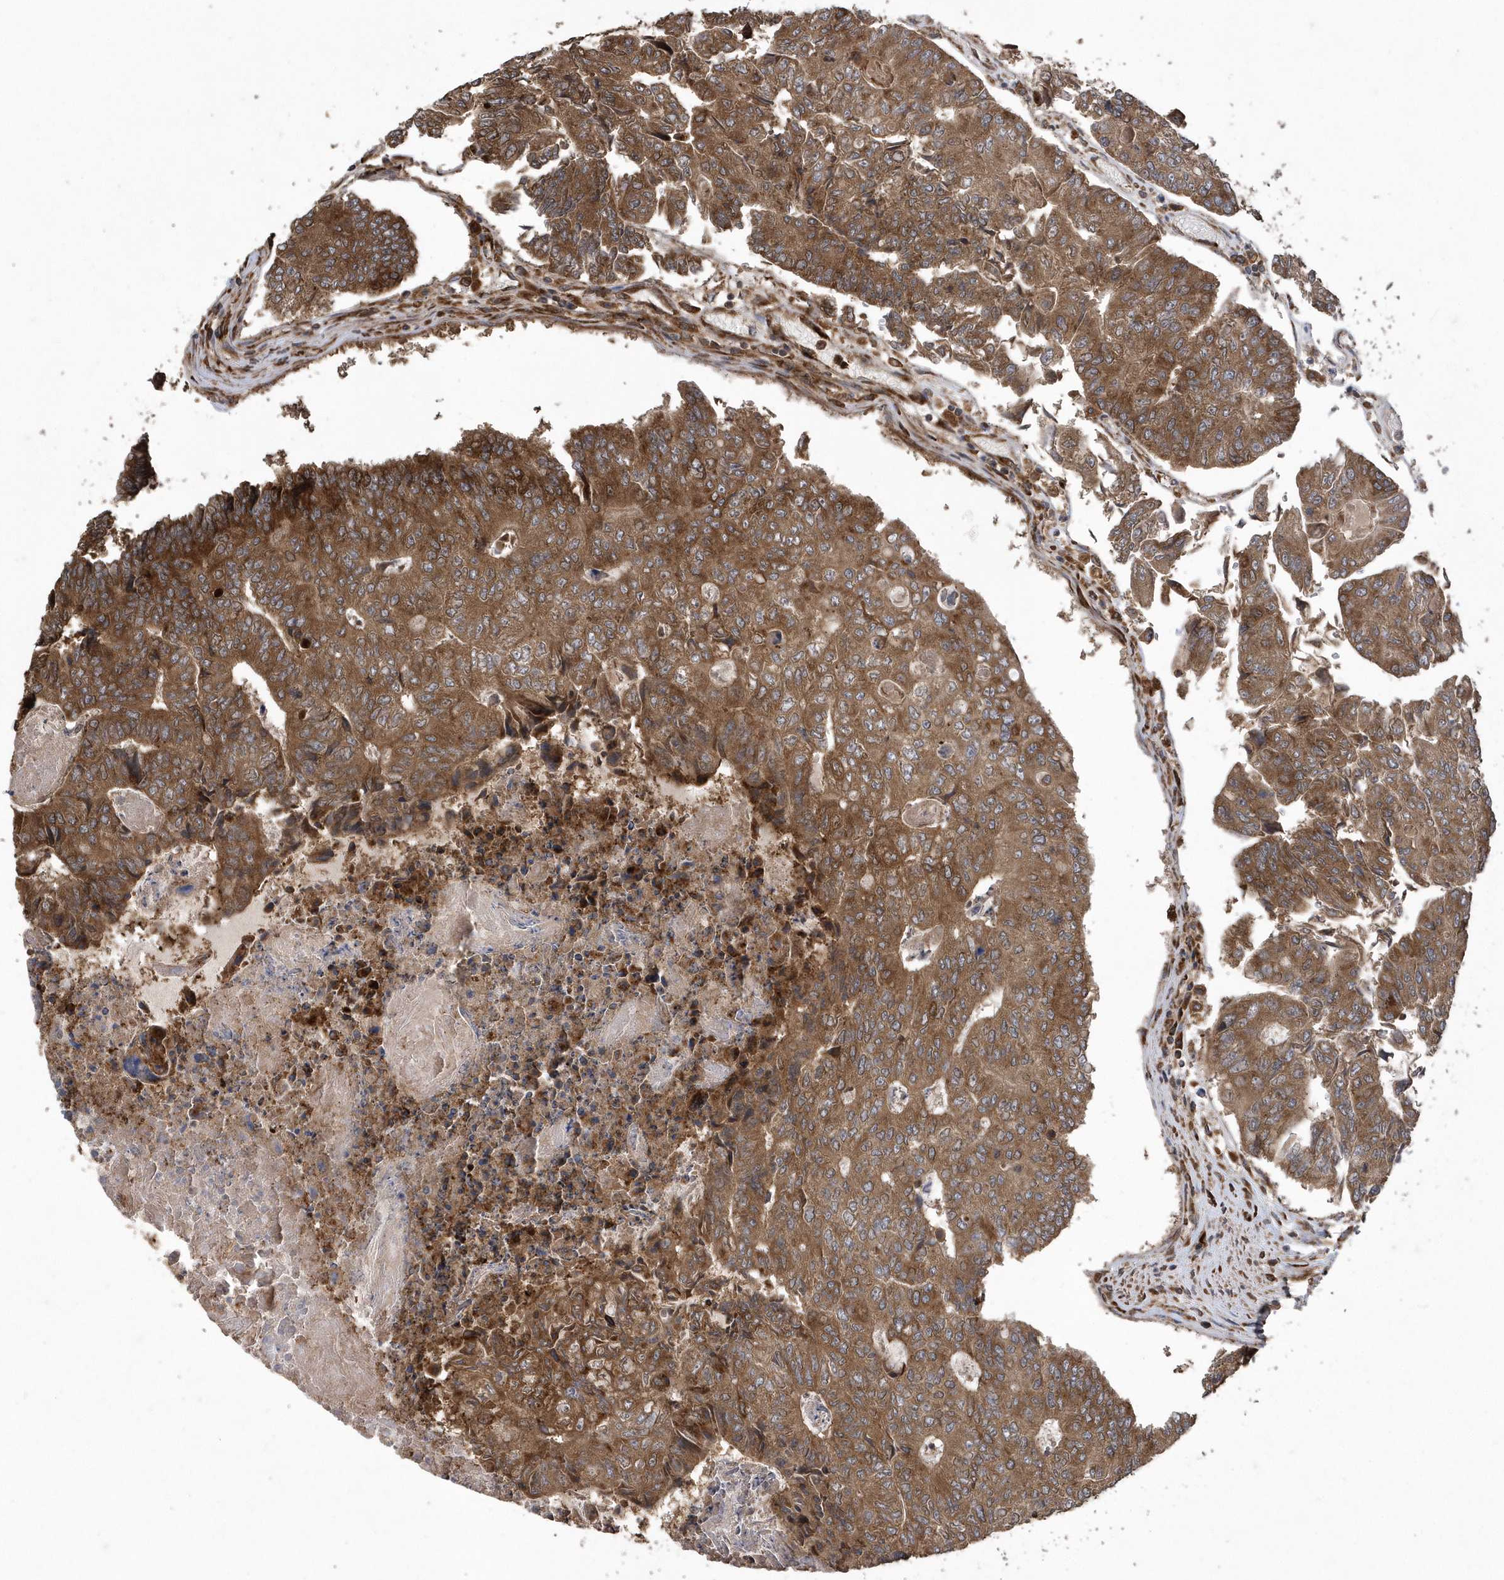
{"staining": {"intensity": "moderate", "quantity": ">75%", "location": "cytoplasmic/membranous"}, "tissue": "colorectal cancer", "cell_type": "Tumor cells", "image_type": "cancer", "snomed": [{"axis": "morphology", "description": "Adenocarcinoma, NOS"}, {"axis": "topography", "description": "Colon"}], "caption": "There is medium levels of moderate cytoplasmic/membranous positivity in tumor cells of colorectal cancer, as demonstrated by immunohistochemical staining (brown color).", "gene": "WASHC5", "patient": {"sex": "female", "age": 67}}